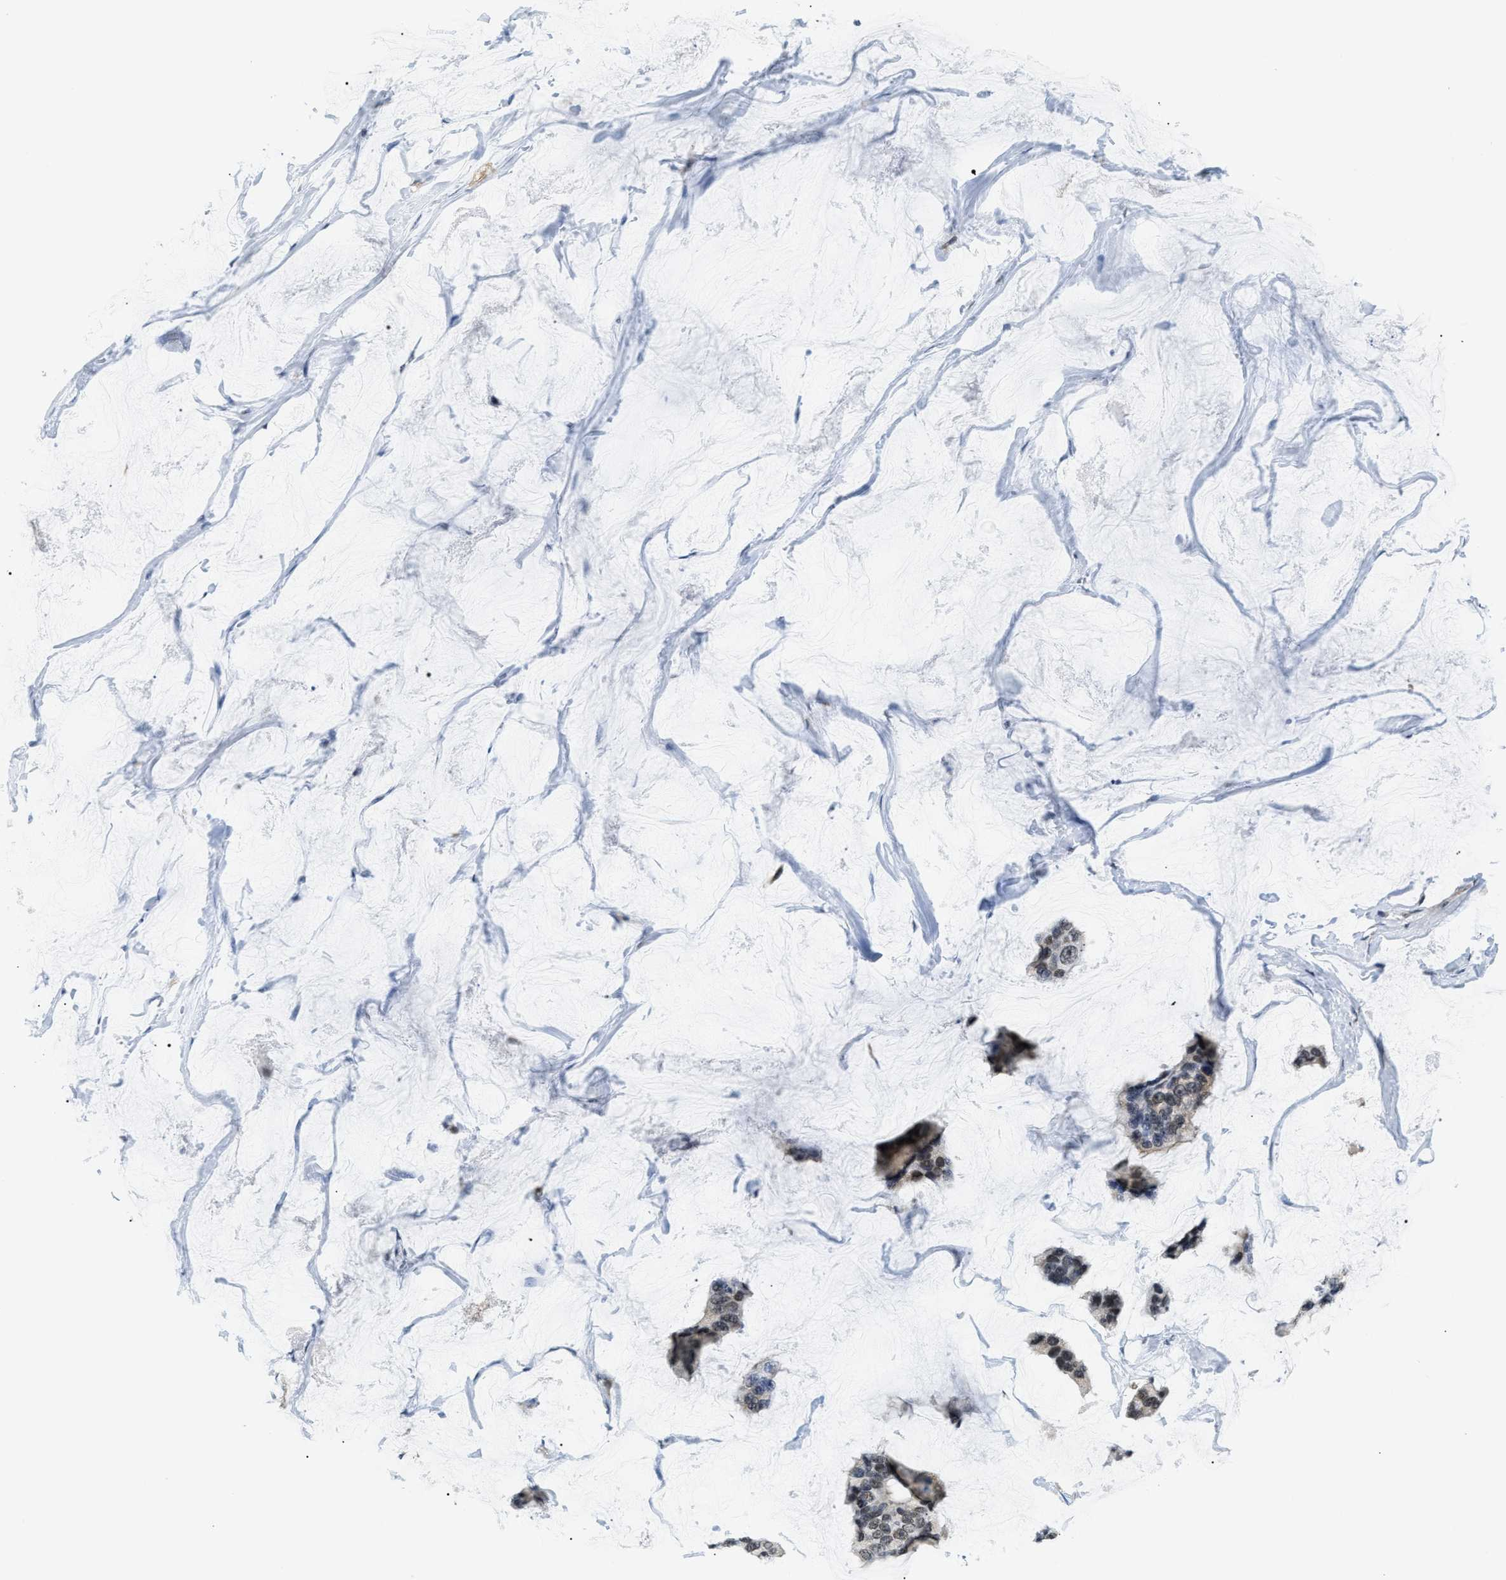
{"staining": {"intensity": "weak", "quantity": "25%-75%", "location": "nuclear"}, "tissue": "breast cancer", "cell_type": "Tumor cells", "image_type": "cancer", "snomed": [{"axis": "morphology", "description": "Normal tissue, NOS"}, {"axis": "morphology", "description": "Duct carcinoma"}, {"axis": "topography", "description": "Breast"}], "caption": "Human breast cancer (intraductal carcinoma) stained with a protein marker displays weak staining in tumor cells.", "gene": "STK10", "patient": {"sex": "female", "age": 50}}